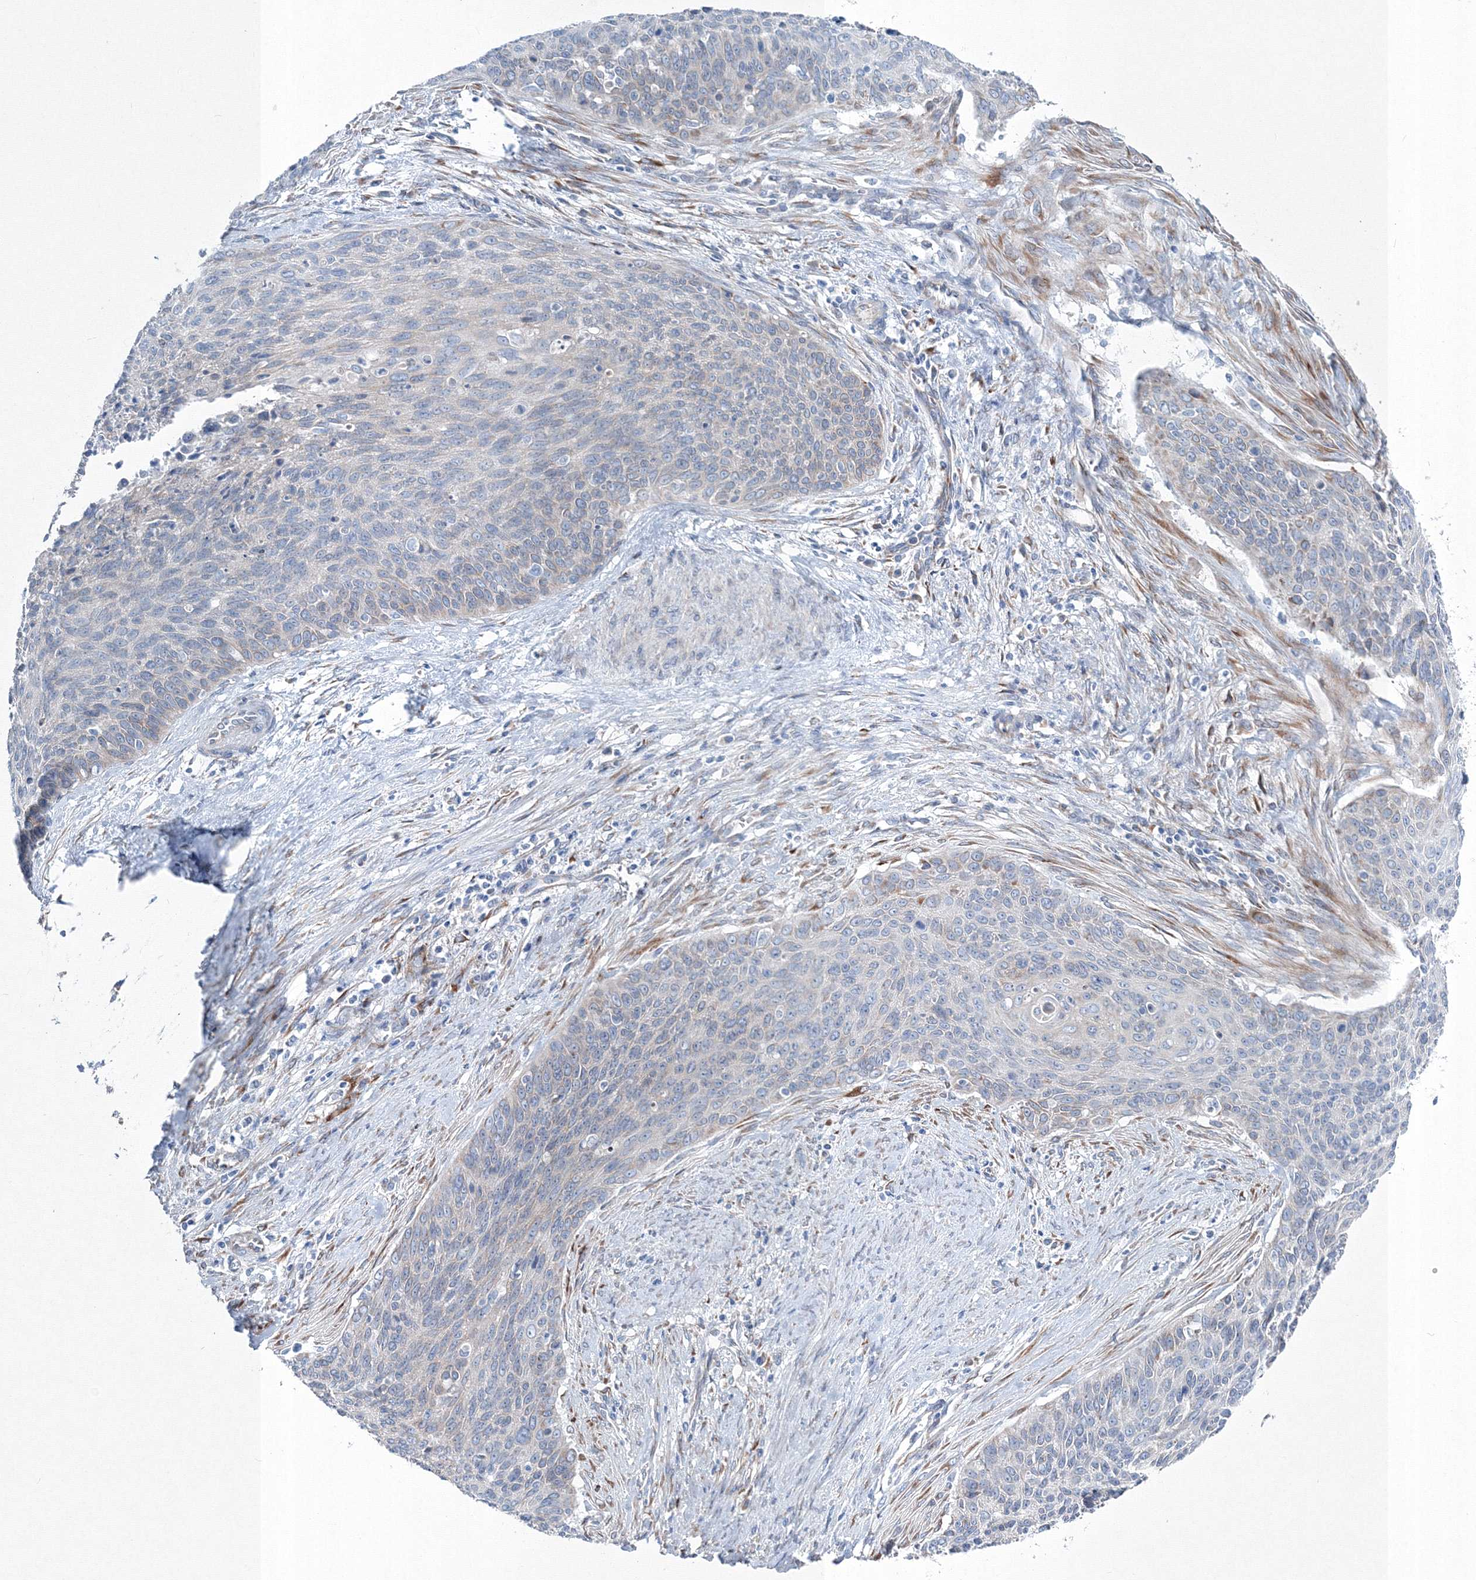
{"staining": {"intensity": "negative", "quantity": "none", "location": "none"}, "tissue": "cervical cancer", "cell_type": "Tumor cells", "image_type": "cancer", "snomed": [{"axis": "morphology", "description": "Squamous cell carcinoma, NOS"}, {"axis": "topography", "description": "Cervix"}], "caption": "The immunohistochemistry (IHC) histopathology image has no significant staining in tumor cells of cervical squamous cell carcinoma tissue.", "gene": "RCN1", "patient": {"sex": "female", "age": 55}}